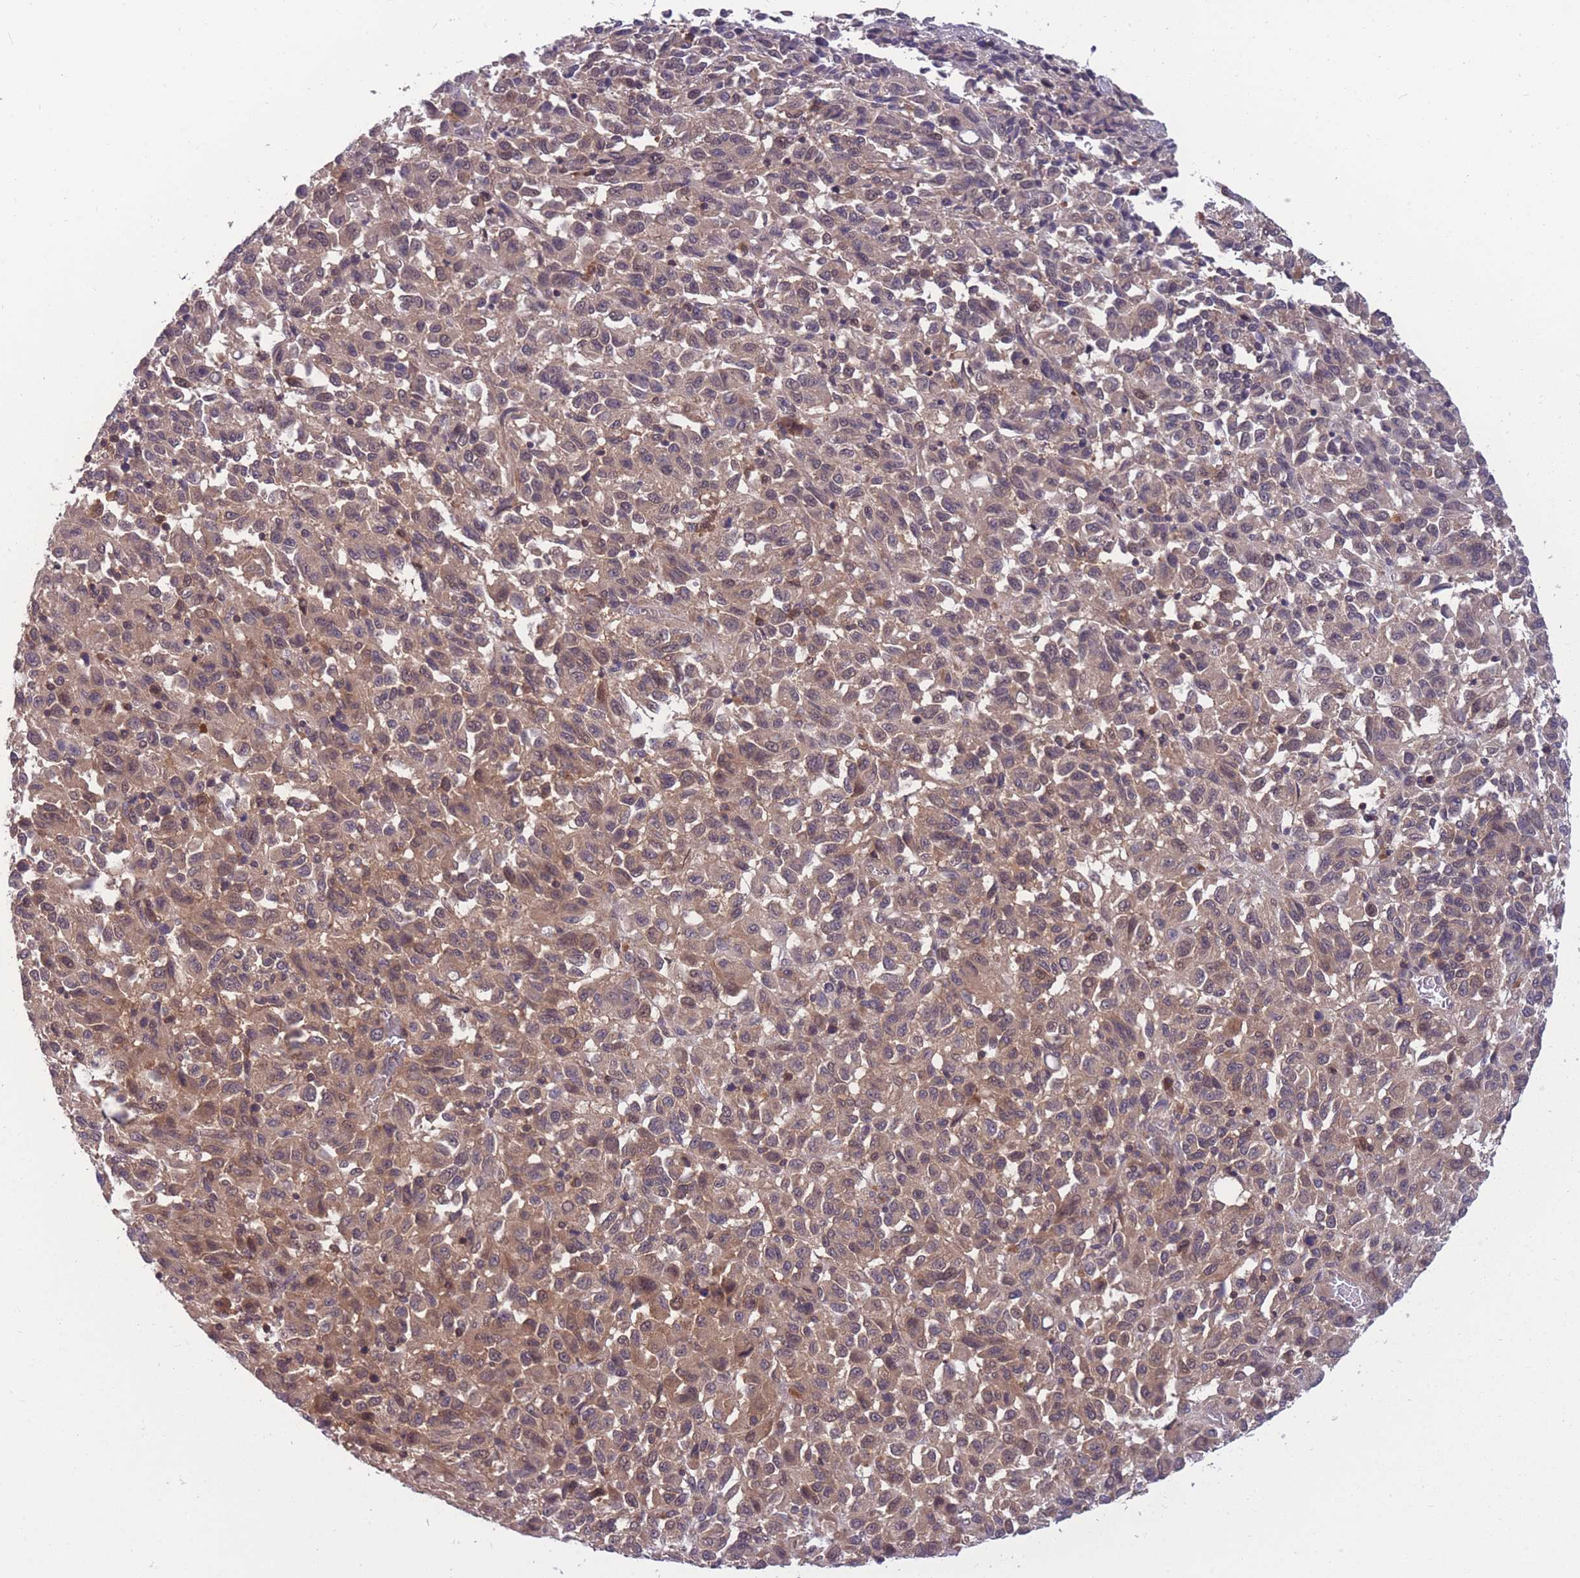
{"staining": {"intensity": "weak", "quantity": ">75%", "location": "cytoplasmic/membranous"}, "tissue": "melanoma", "cell_type": "Tumor cells", "image_type": "cancer", "snomed": [{"axis": "morphology", "description": "Malignant melanoma, Metastatic site"}, {"axis": "topography", "description": "Lung"}], "caption": "The photomicrograph shows a brown stain indicating the presence of a protein in the cytoplasmic/membranous of tumor cells in melanoma. Using DAB (brown) and hematoxylin (blue) stains, captured at high magnification using brightfield microscopy.", "gene": "UBE2N", "patient": {"sex": "male", "age": 64}}